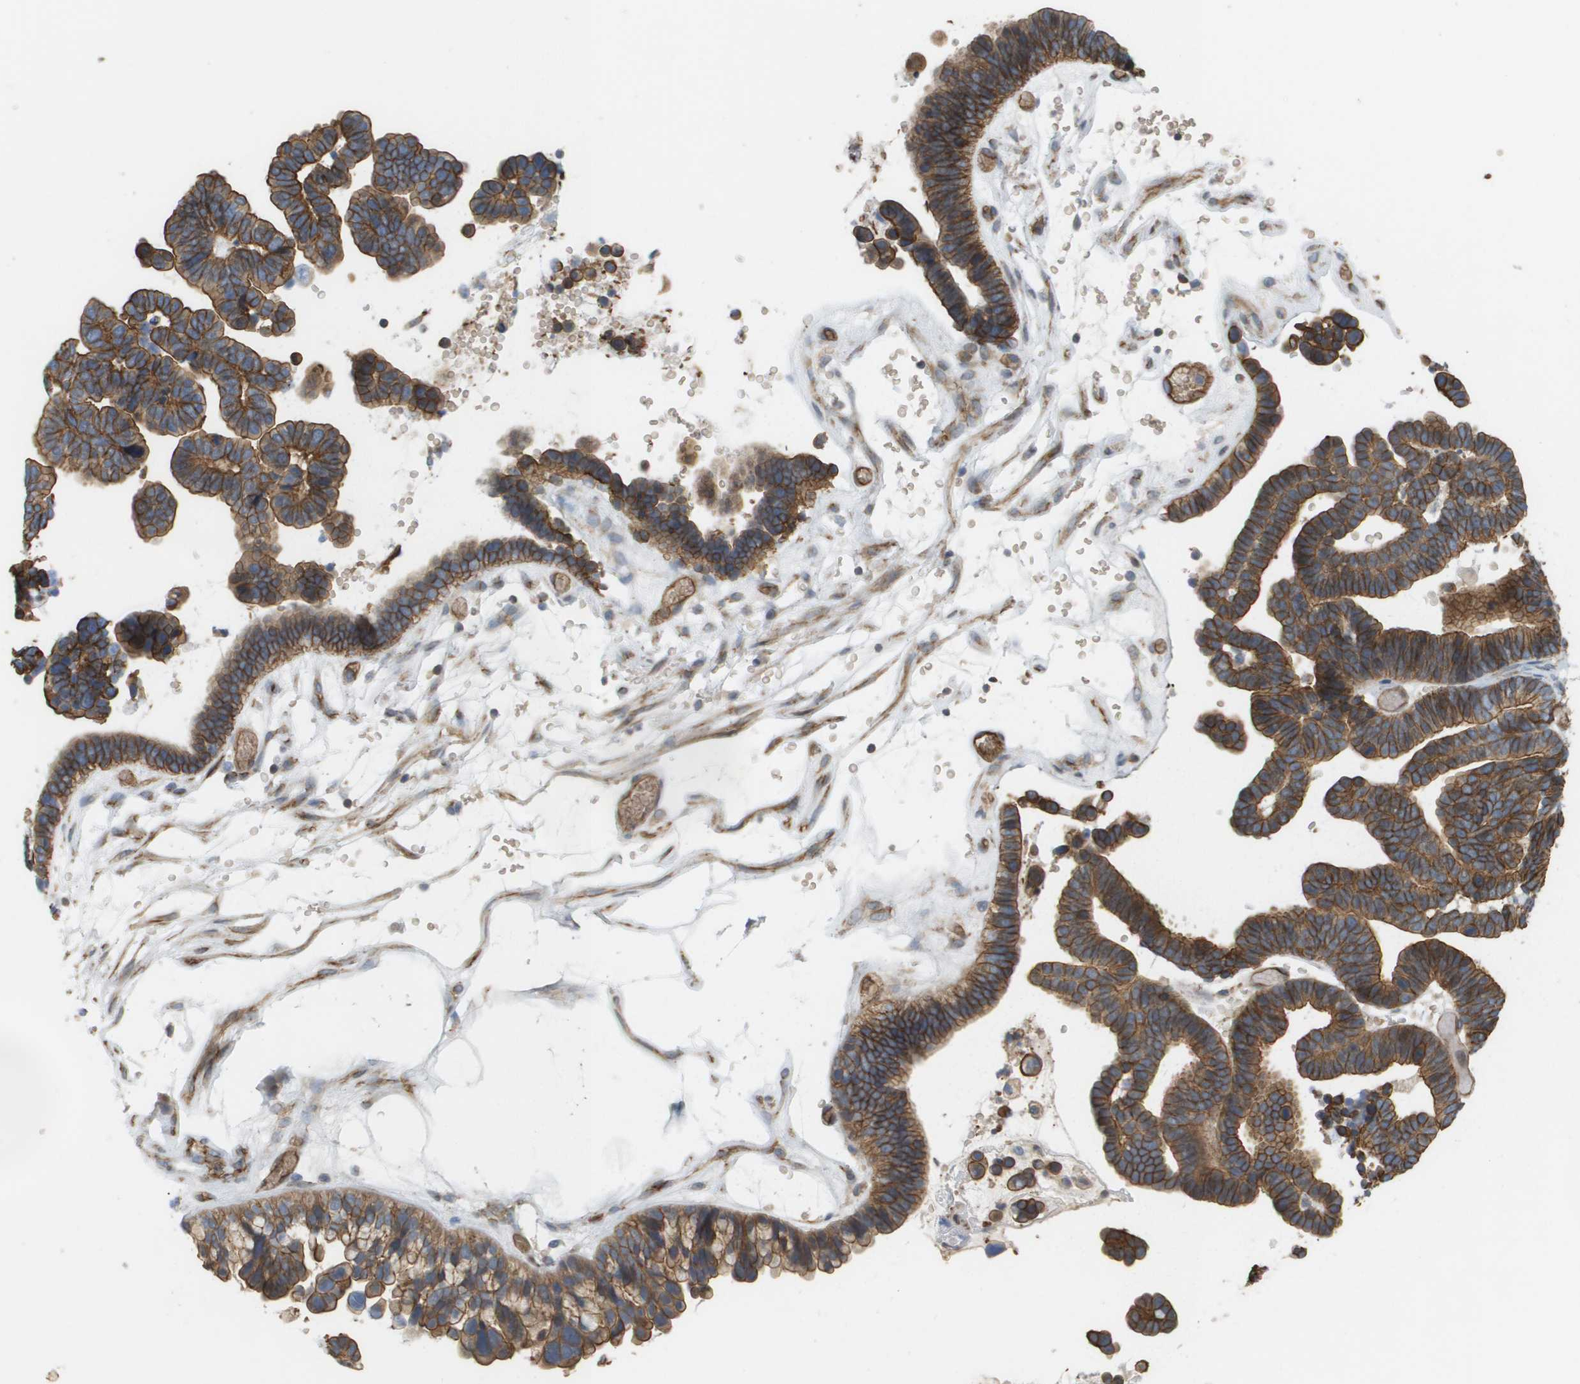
{"staining": {"intensity": "strong", "quantity": ">75%", "location": "cytoplasmic/membranous"}, "tissue": "ovarian cancer", "cell_type": "Tumor cells", "image_type": "cancer", "snomed": [{"axis": "morphology", "description": "Cystadenocarcinoma, serous, NOS"}, {"axis": "topography", "description": "Ovary"}], "caption": "Human ovarian cancer (serous cystadenocarcinoma) stained with a brown dye demonstrates strong cytoplasmic/membranous positive expression in about >75% of tumor cells.", "gene": "SGMS2", "patient": {"sex": "female", "age": 56}}